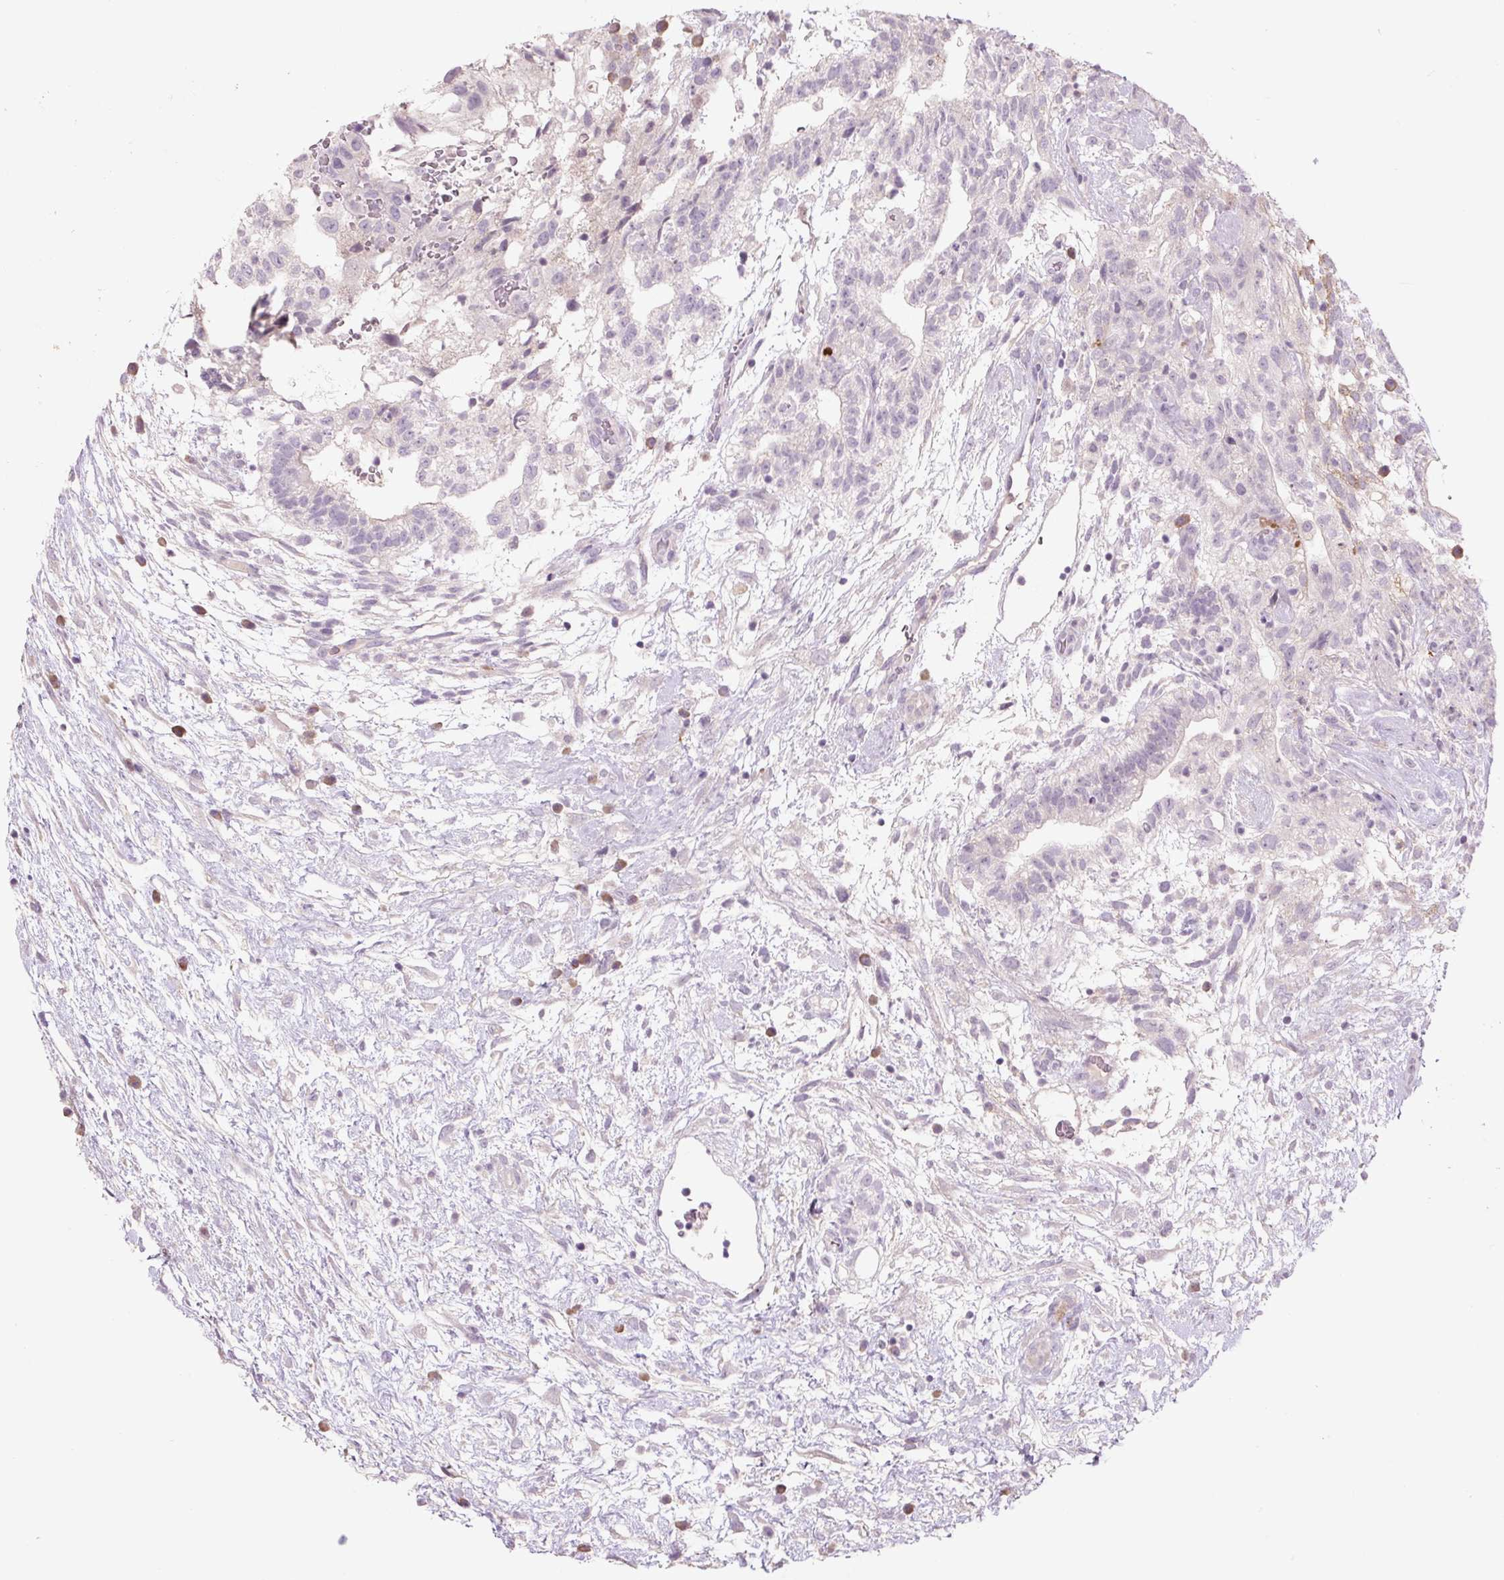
{"staining": {"intensity": "negative", "quantity": "none", "location": "none"}, "tissue": "testis cancer", "cell_type": "Tumor cells", "image_type": "cancer", "snomed": [{"axis": "morphology", "description": "Carcinoma, Embryonal, NOS"}, {"axis": "topography", "description": "Testis"}], "caption": "IHC of testis cancer shows no staining in tumor cells. Nuclei are stained in blue.", "gene": "TMEM100", "patient": {"sex": "male", "age": 32}}